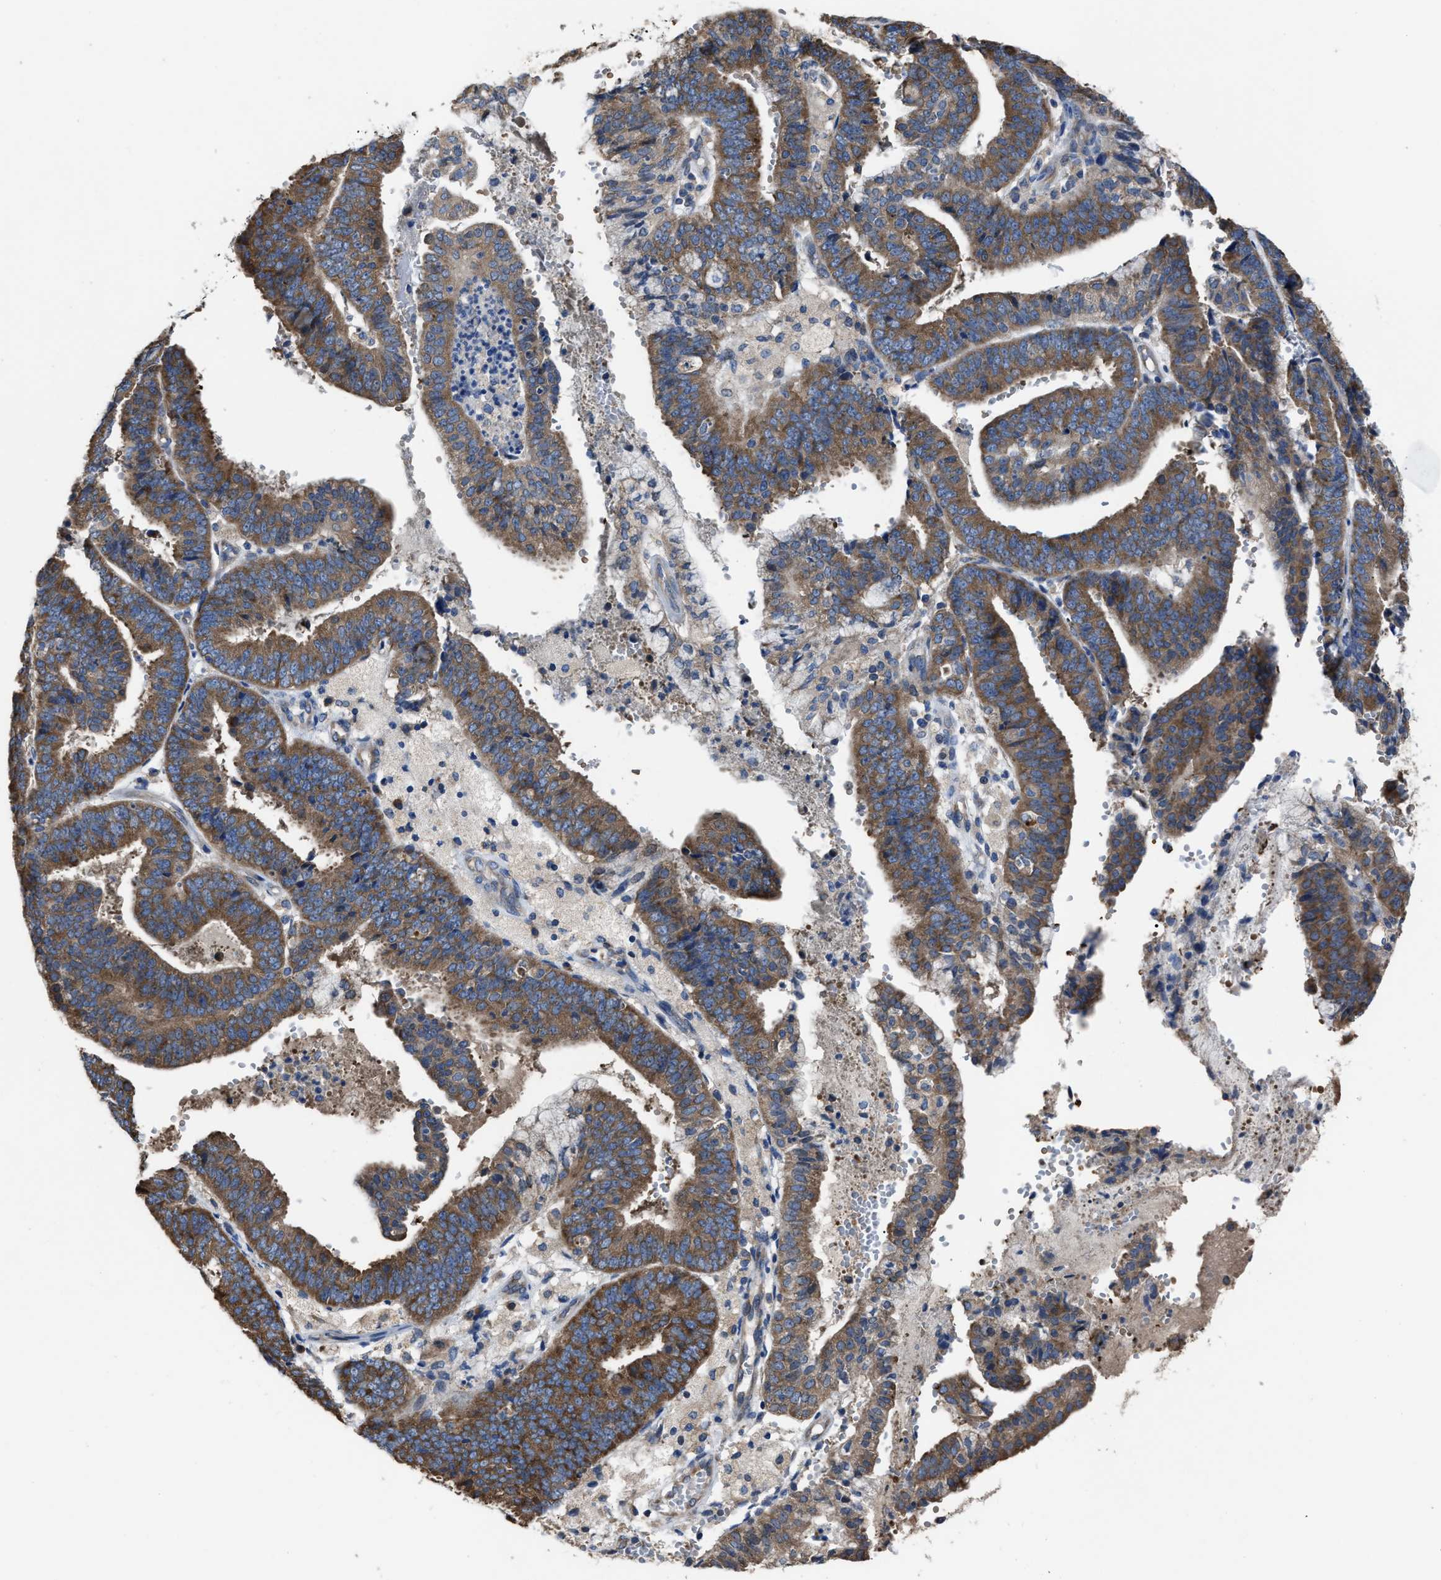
{"staining": {"intensity": "moderate", "quantity": ">75%", "location": "cytoplasmic/membranous"}, "tissue": "endometrial cancer", "cell_type": "Tumor cells", "image_type": "cancer", "snomed": [{"axis": "morphology", "description": "Adenocarcinoma, NOS"}, {"axis": "topography", "description": "Endometrium"}], "caption": "High-power microscopy captured an IHC histopathology image of adenocarcinoma (endometrial), revealing moderate cytoplasmic/membranous positivity in approximately >75% of tumor cells. (DAB (3,3'-diaminobenzidine) IHC with brightfield microscopy, high magnification).", "gene": "UPF1", "patient": {"sex": "female", "age": 63}}